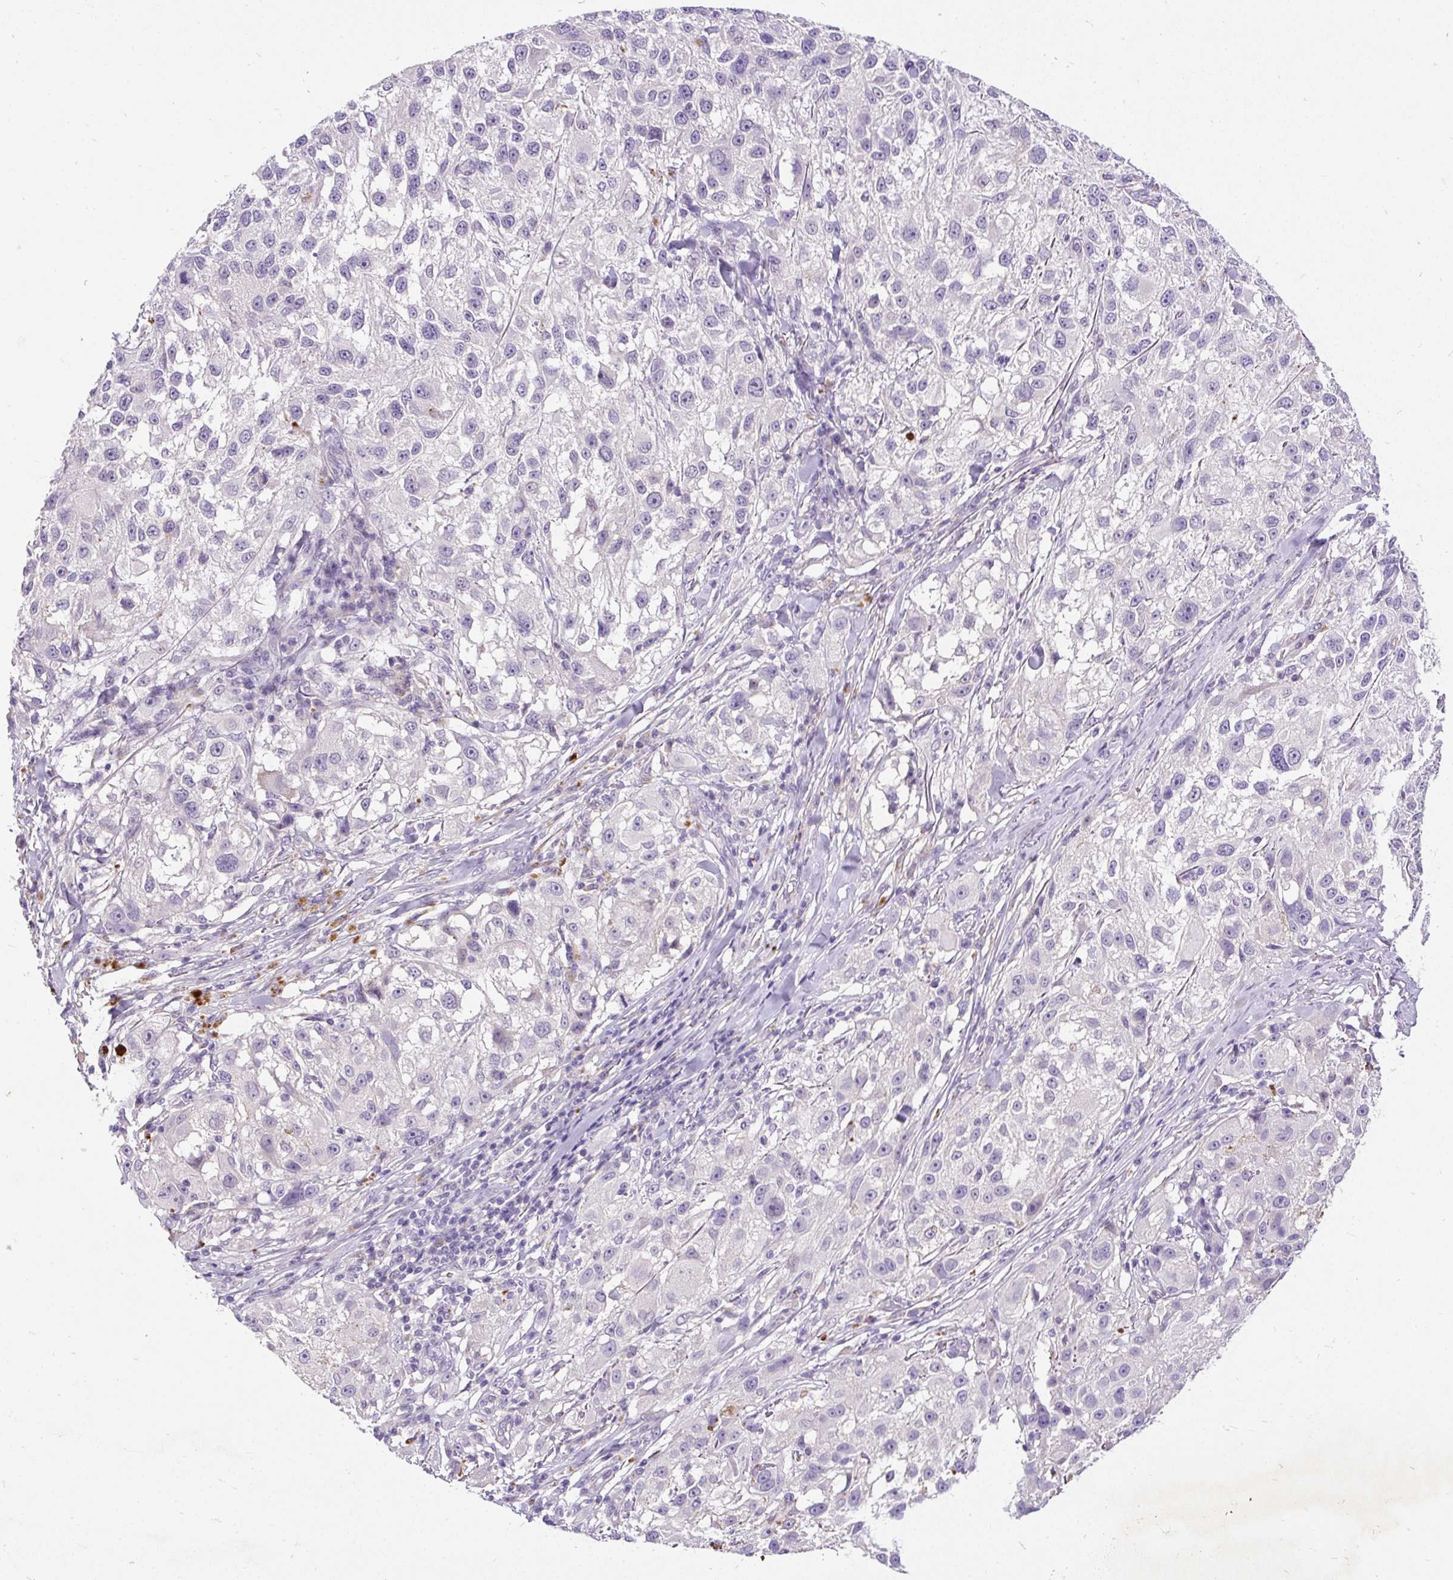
{"staining": {"intensity": "negative", "quantity": "none", "location": "none"}, "tissue": "melanoma", "cell_type": "Tumor cells", "image_type": "cancer", "snomed": [{"axis": "morphology", "description": "Necrosis, NOS"}, {"axis": "morphology", "description": "Malignant melanoma, NOS"}, {"axis": "topography", "description": "Skin"}], "caption": "Histopathology image shows no protein expression in tumor cells of malignant melanoma tissue.", "gene": "KRTAP20-3", "patient": {"sex": "female", "age": 87}}